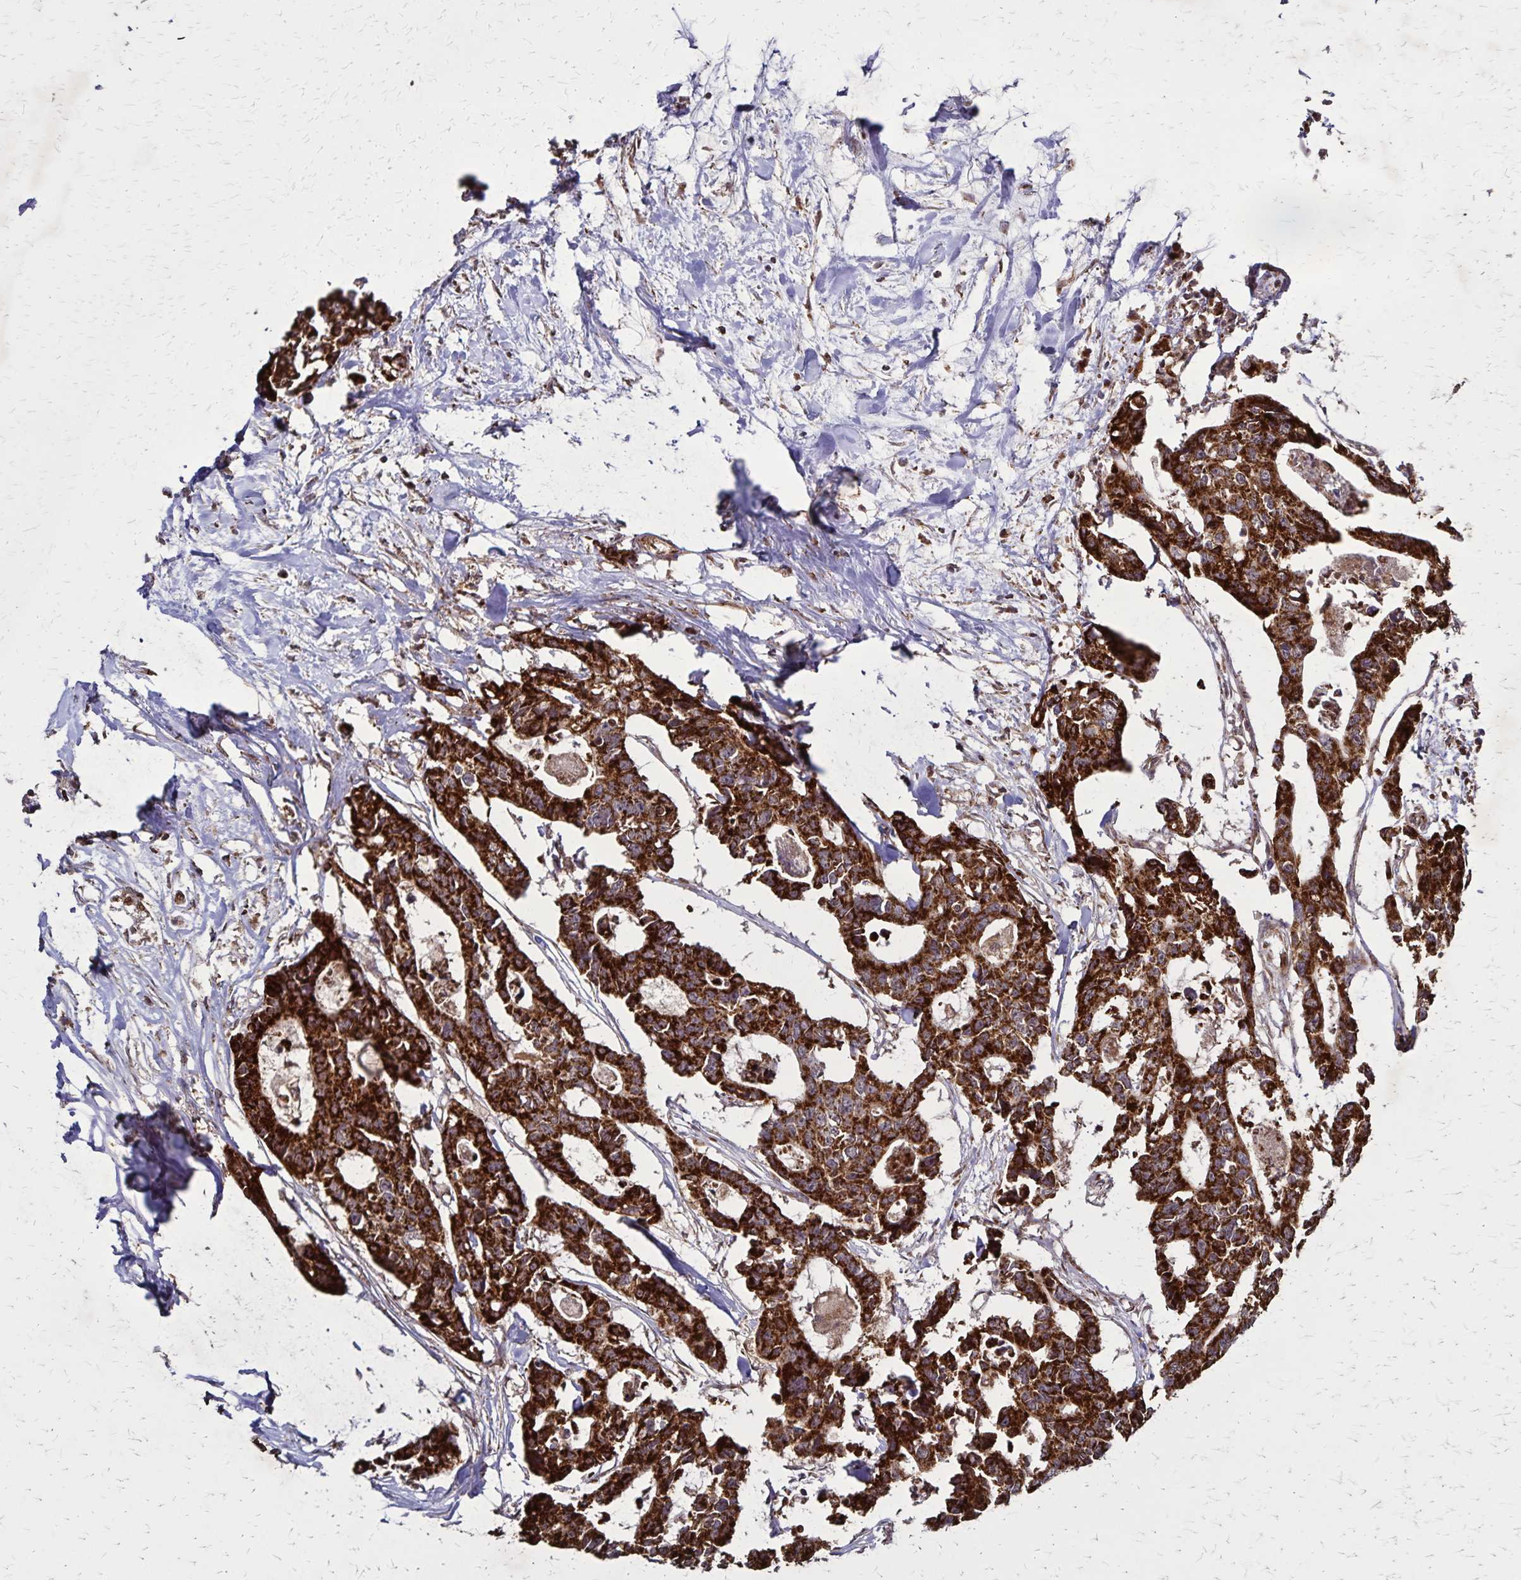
{"staining": {"intensity": "strong", "quantity": ">75%", "location": "cytoplasmic/membranous"}, "tissue": "colorectal cancer", "cell_type": "Tumor cells", "image_type": "cancer", "snomed": [{"axis": "morphology", "description": "Adenocarcinoma, NOS"}, {"axis": "topography", "description": "Rectum"}], "caption": "This histopathology image displays immunohistochemistry (IHC) staining of colorectal adenocarcinoma, with high strong cytoplasmic/membranous expression in about >75% of tumor cells.", "gene": "NFS1", "patient": {"sex": "male", "age": 57}}